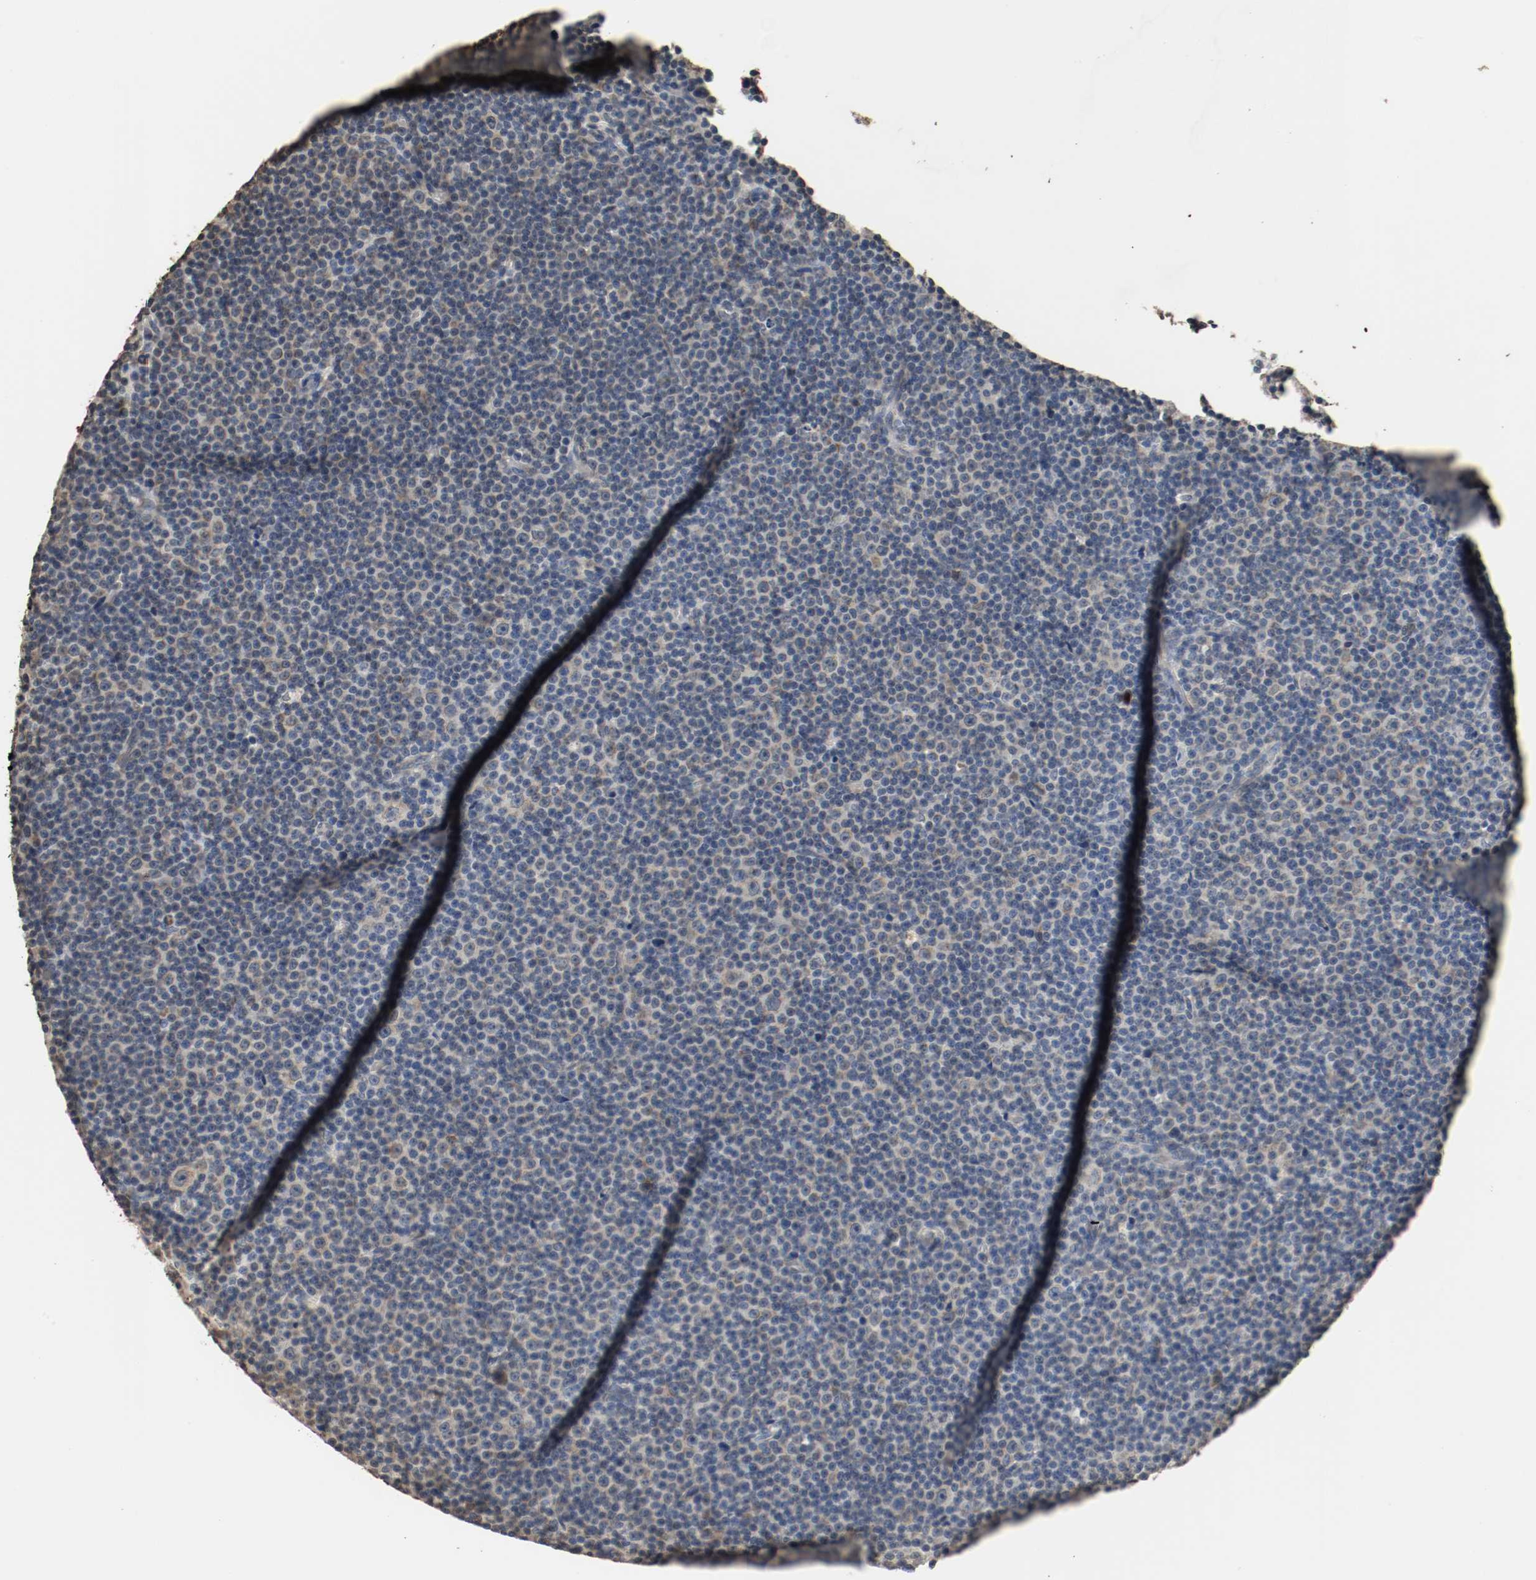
{"staining": {"intensity": "weak", "quantity": "<25%", "location": "cytoplasmic/membranous"}, "tissue": "lymphoma", "cell_type": "Tumor cells", "image_type": "cancer", "snomed": [{"axis": "morphology", "description": "Malignant lymphoma, non-Hodgkin's type, Low grade"}, {"axis": "topography", "description": "Lymph node"}], "caption": "Protein analysis of lymphoma exhibits no significant positivity in tumor cells.", "gene": "RTN4", "patient": {"sex": "female", "age": 67}}